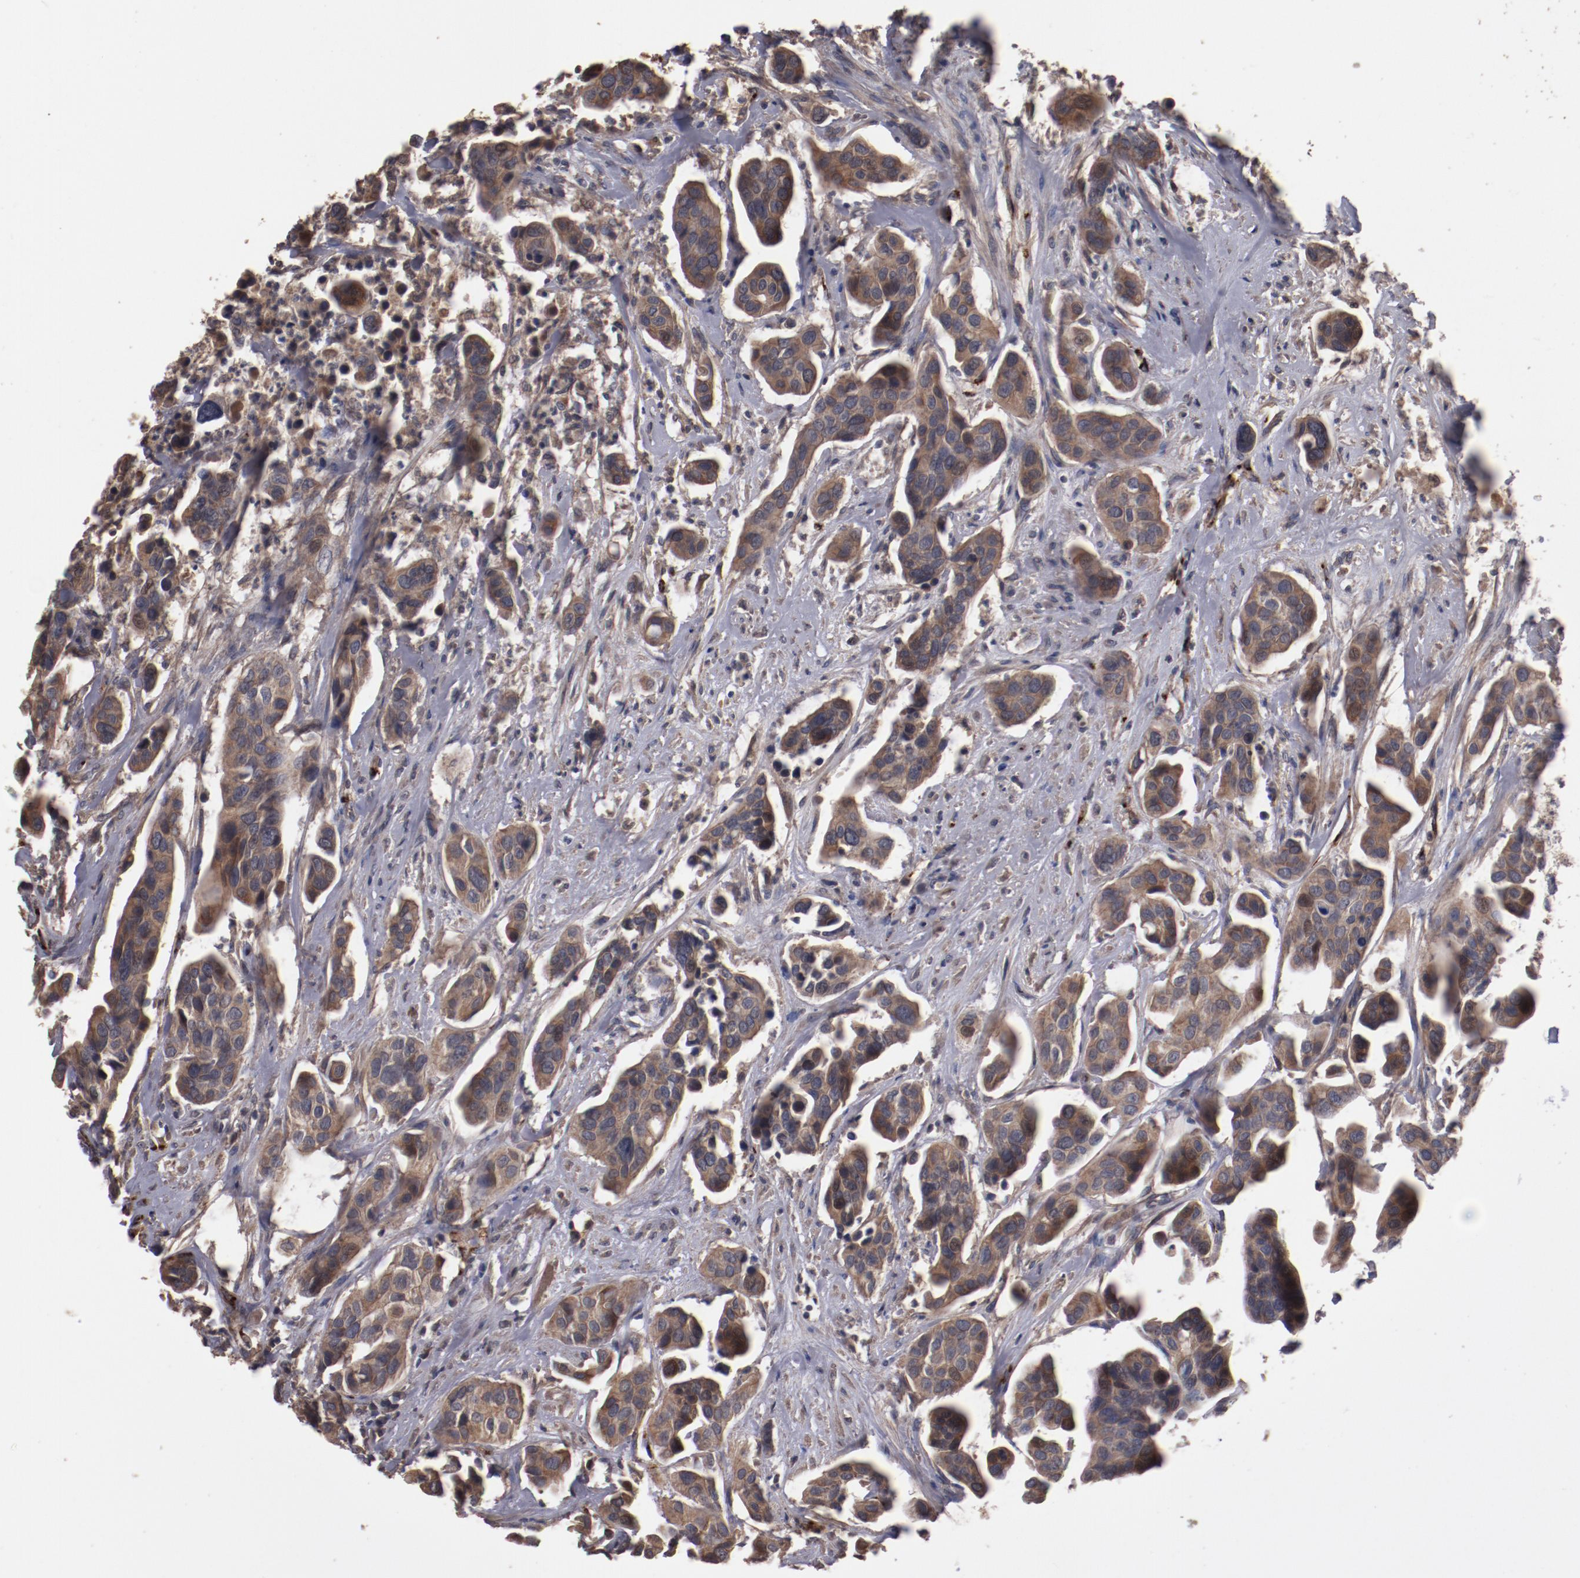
{"staining": {"intensity": "strong", "quantity": ">75%", "location": "cytoplasmic/membranous"}, "tissue": "urothelial cancer", "cell_type": "Tumor cells", "image_type": "cancer", "snomed": [{"axis": "morphology", "description": "Adenocarcinoma, NOS"}, {"axis": "topography", "description": "Urinary bladder"}], "caption": "Immunohistochemistry (DAB (3,3'-diaminobenzidine)) staining of human urothelial cancer demonstrates strong cytoplasmic/membranous protein staining in approximately >75% of tumor cells.", "gene": "DIPK2B", "patient": {"sex": "male", "age": 61}}